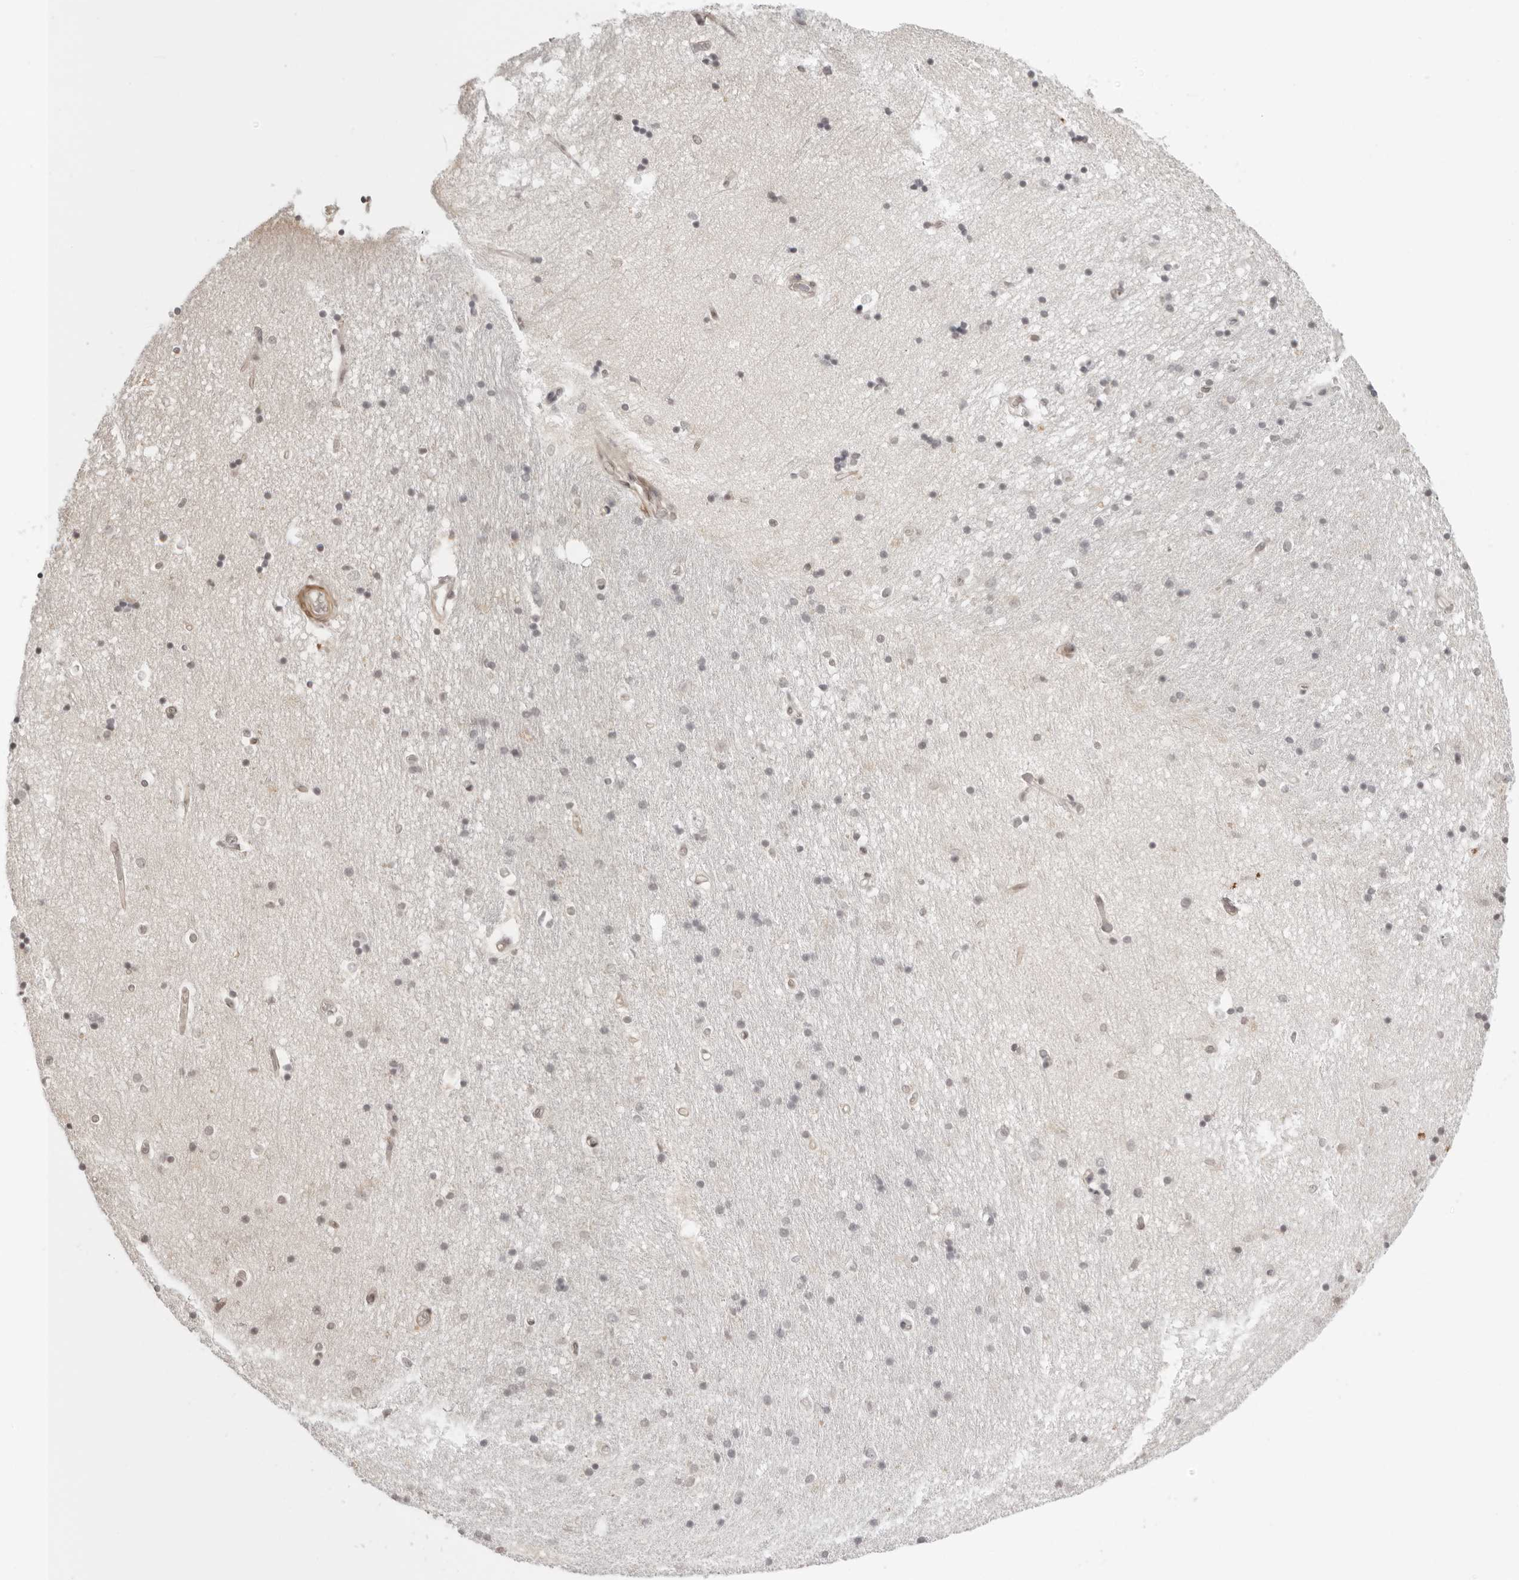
{"staining": {"intensity": "negative", "quantity": "none", "location": "none"}, "tissue": "hippocampus", "cell_type": "Glial cells", "image_type": "normal", "snomed": [{"axis": "morphology", "description": "Normal tissue, NOS"}, {"axis": "topography", "description": "Hippocampus"}], "caption": "Immunohistochemical staining of benign hippocampus reveals no significant staining in glial cells. Nuclei are stained in blue.", "gene": "RNF146", "patient": {"sex": "male", "age": 45}}